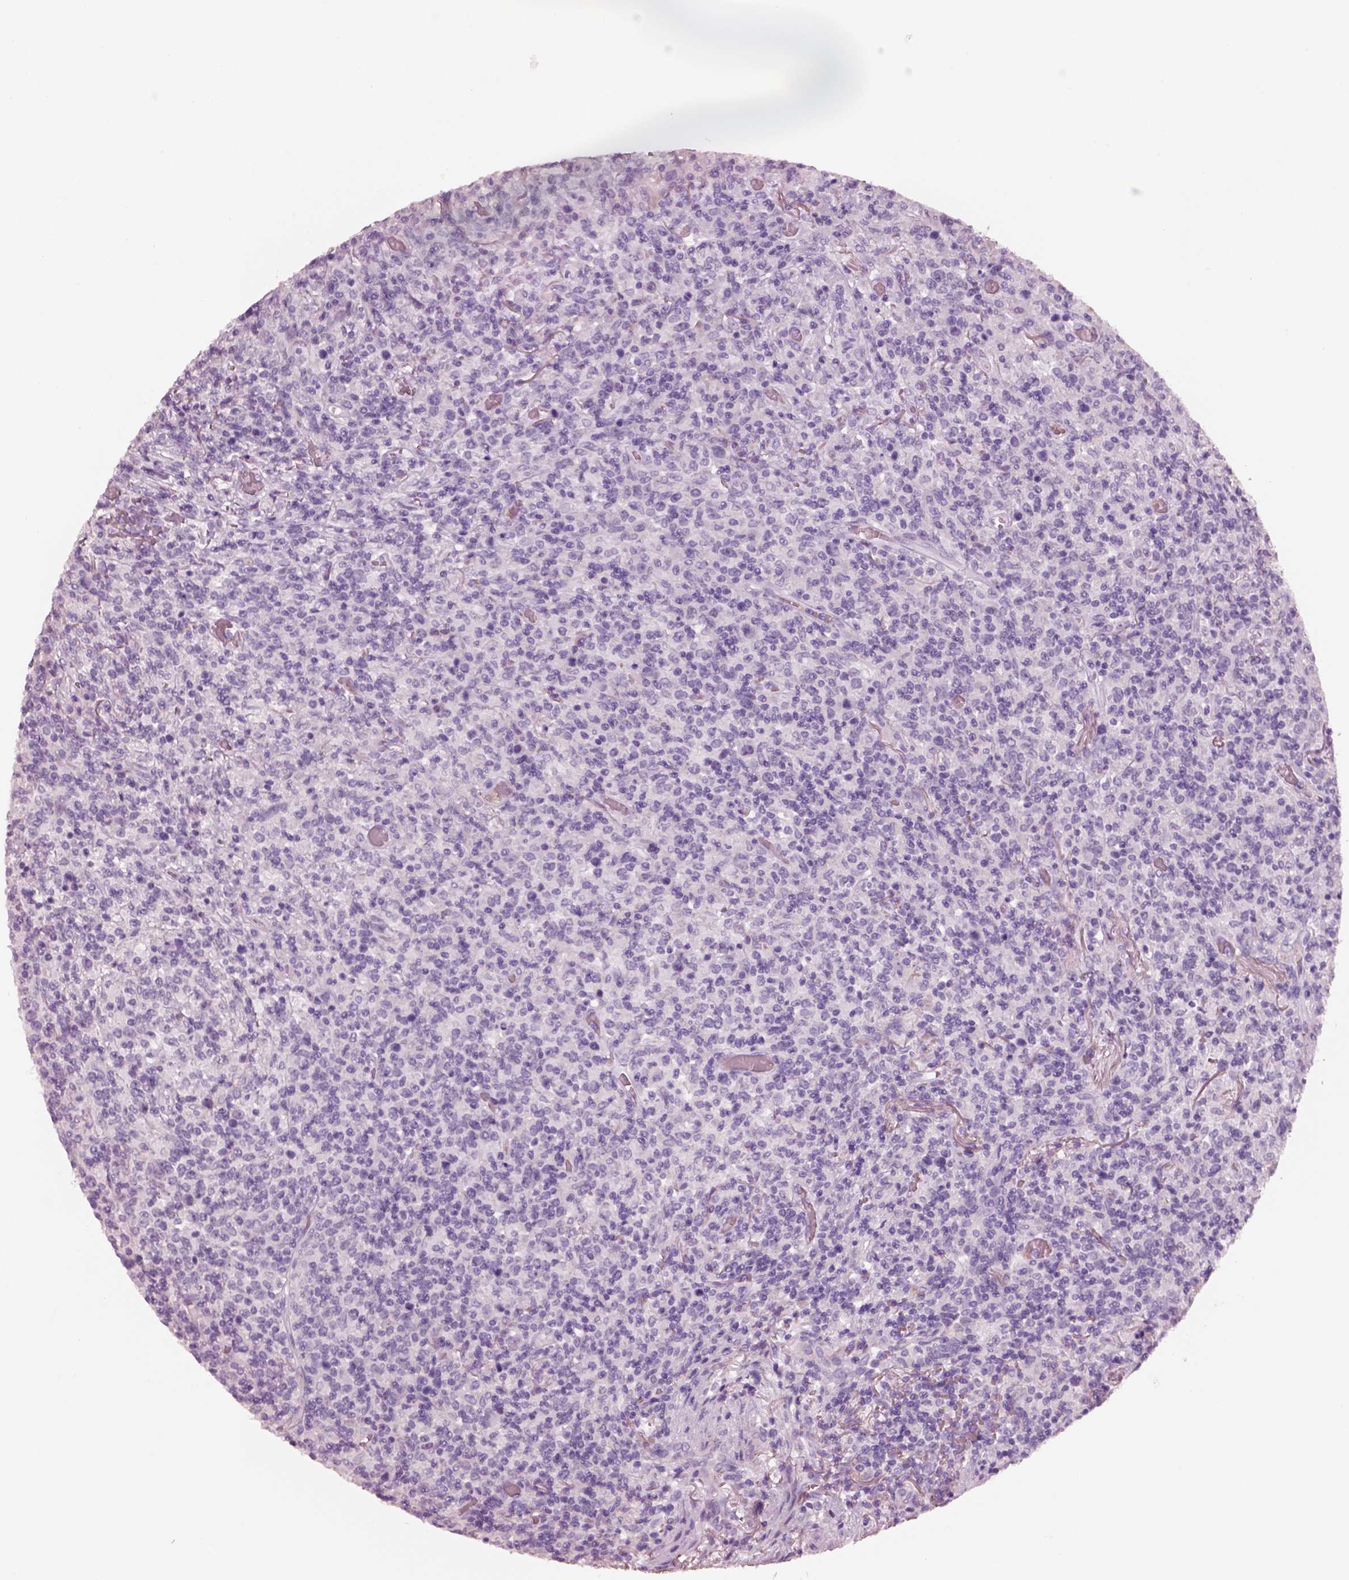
{"staining": {"intensity": "negative", "quantity": "none", "location": "none"}, "tissue": "lymphoma", "cell_type": "Tumor cells", "image_type": "cancer", "snomed": [{"axis": "morphology", "description": "Malignant lymphoma, non-Hodgkin's type, High grade"}, {"axis": "topography", "description": "Lung"}], "caption": "Protein analysis of lymphoma demonstrates no significant expression in tumor cells.", "gene": "PNOC", "patient": {"sex": "male", "age": 79}}